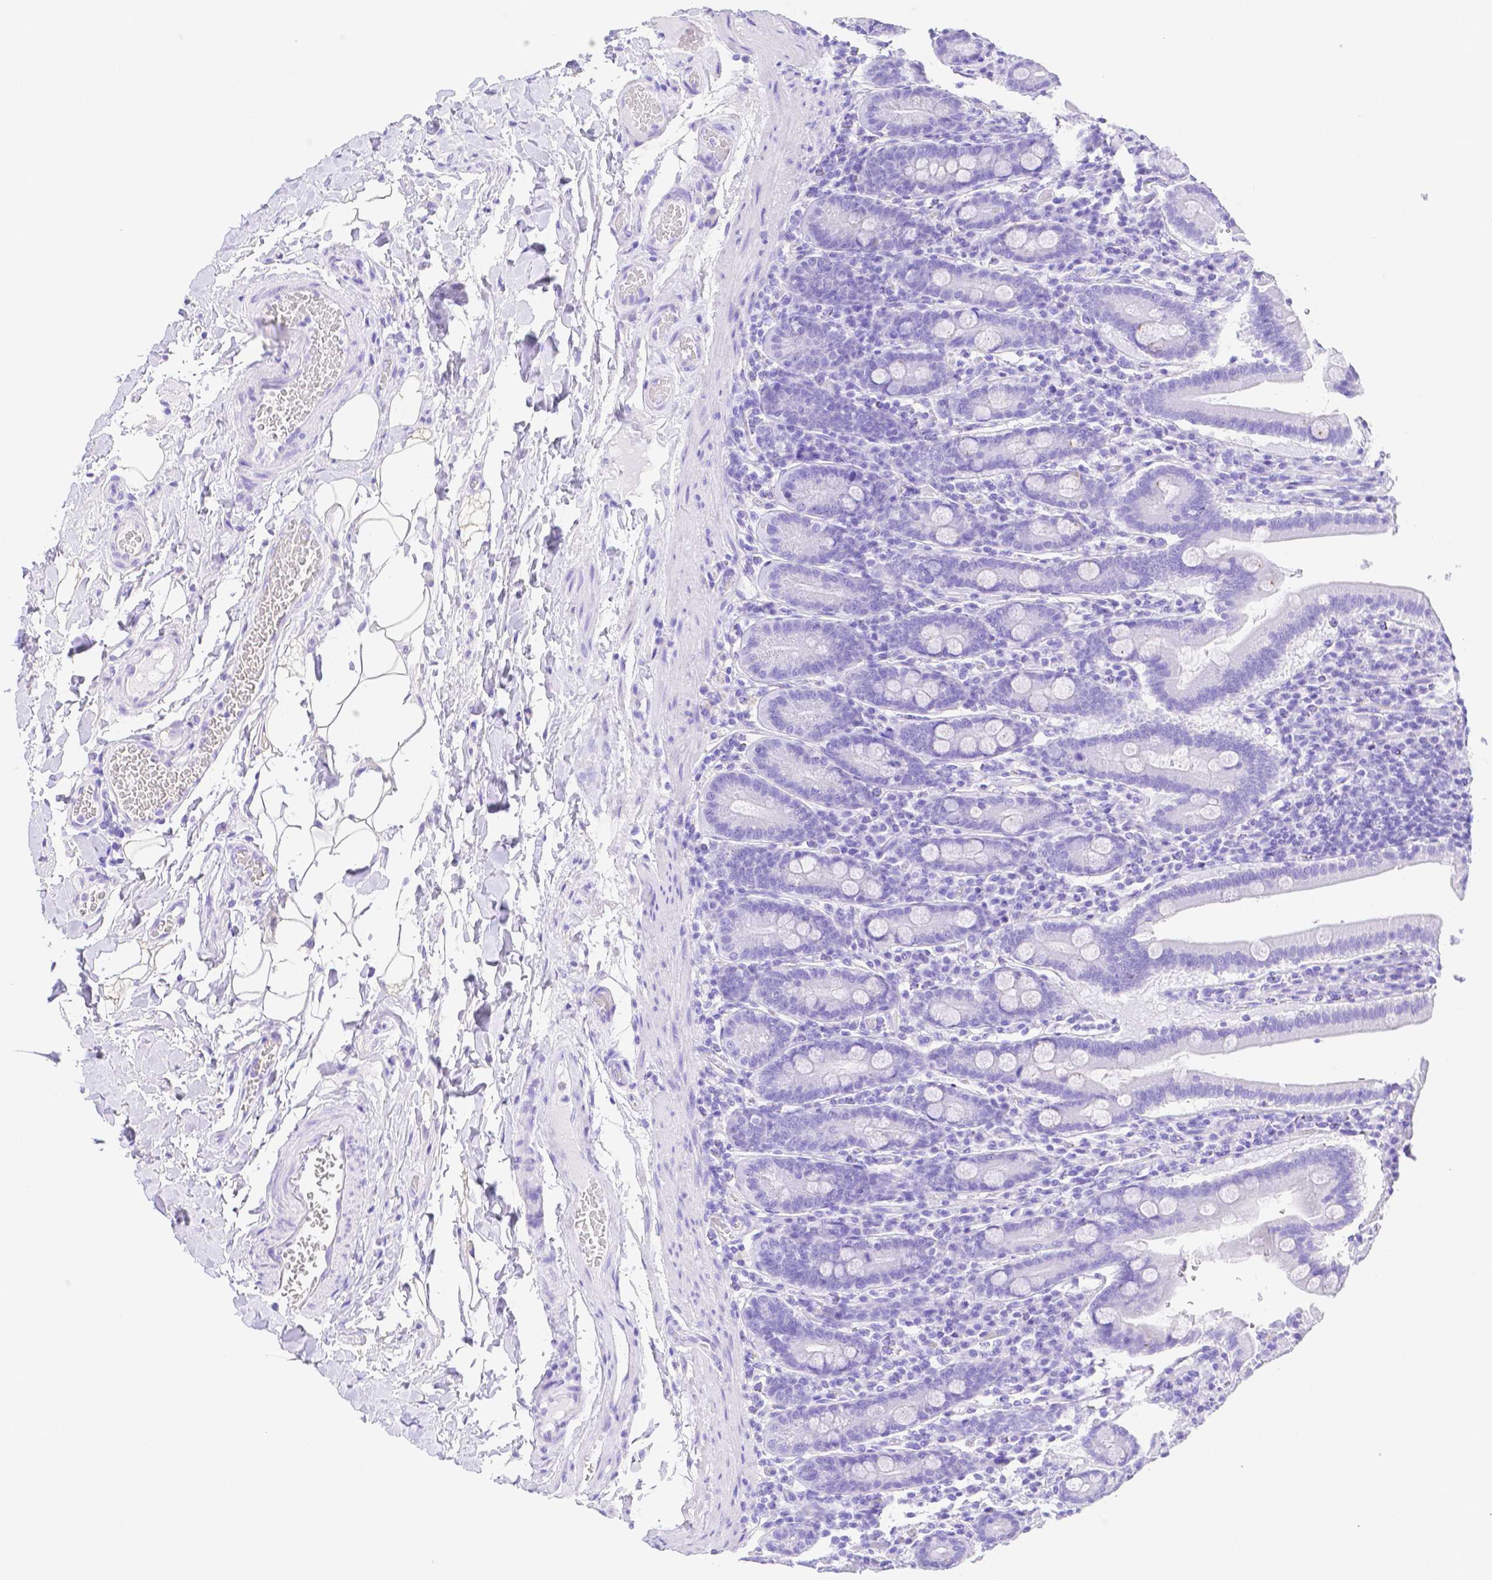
{"staining": {"intensity": "negative", "quantity": "none", "location": "none"}, "tissue": "small intestine", "cell_type": "Glandular cells", "image_type": "normal", "snomed": [{"axis": "morphology", "description": "Normal tissue, NOS"}, {"axis": "topography", "description": "Small intestine"}], "caption": "Histopathology image shows no protein expression in glandular cells of unremarkable small intestine. (DAB (3,3'-diaminobenzidine) immunohistochemistry visualized using brightfield microscopy, high magnification).", "gene": "SMR3A", "patient": {"sex": "male", "age": 26}}